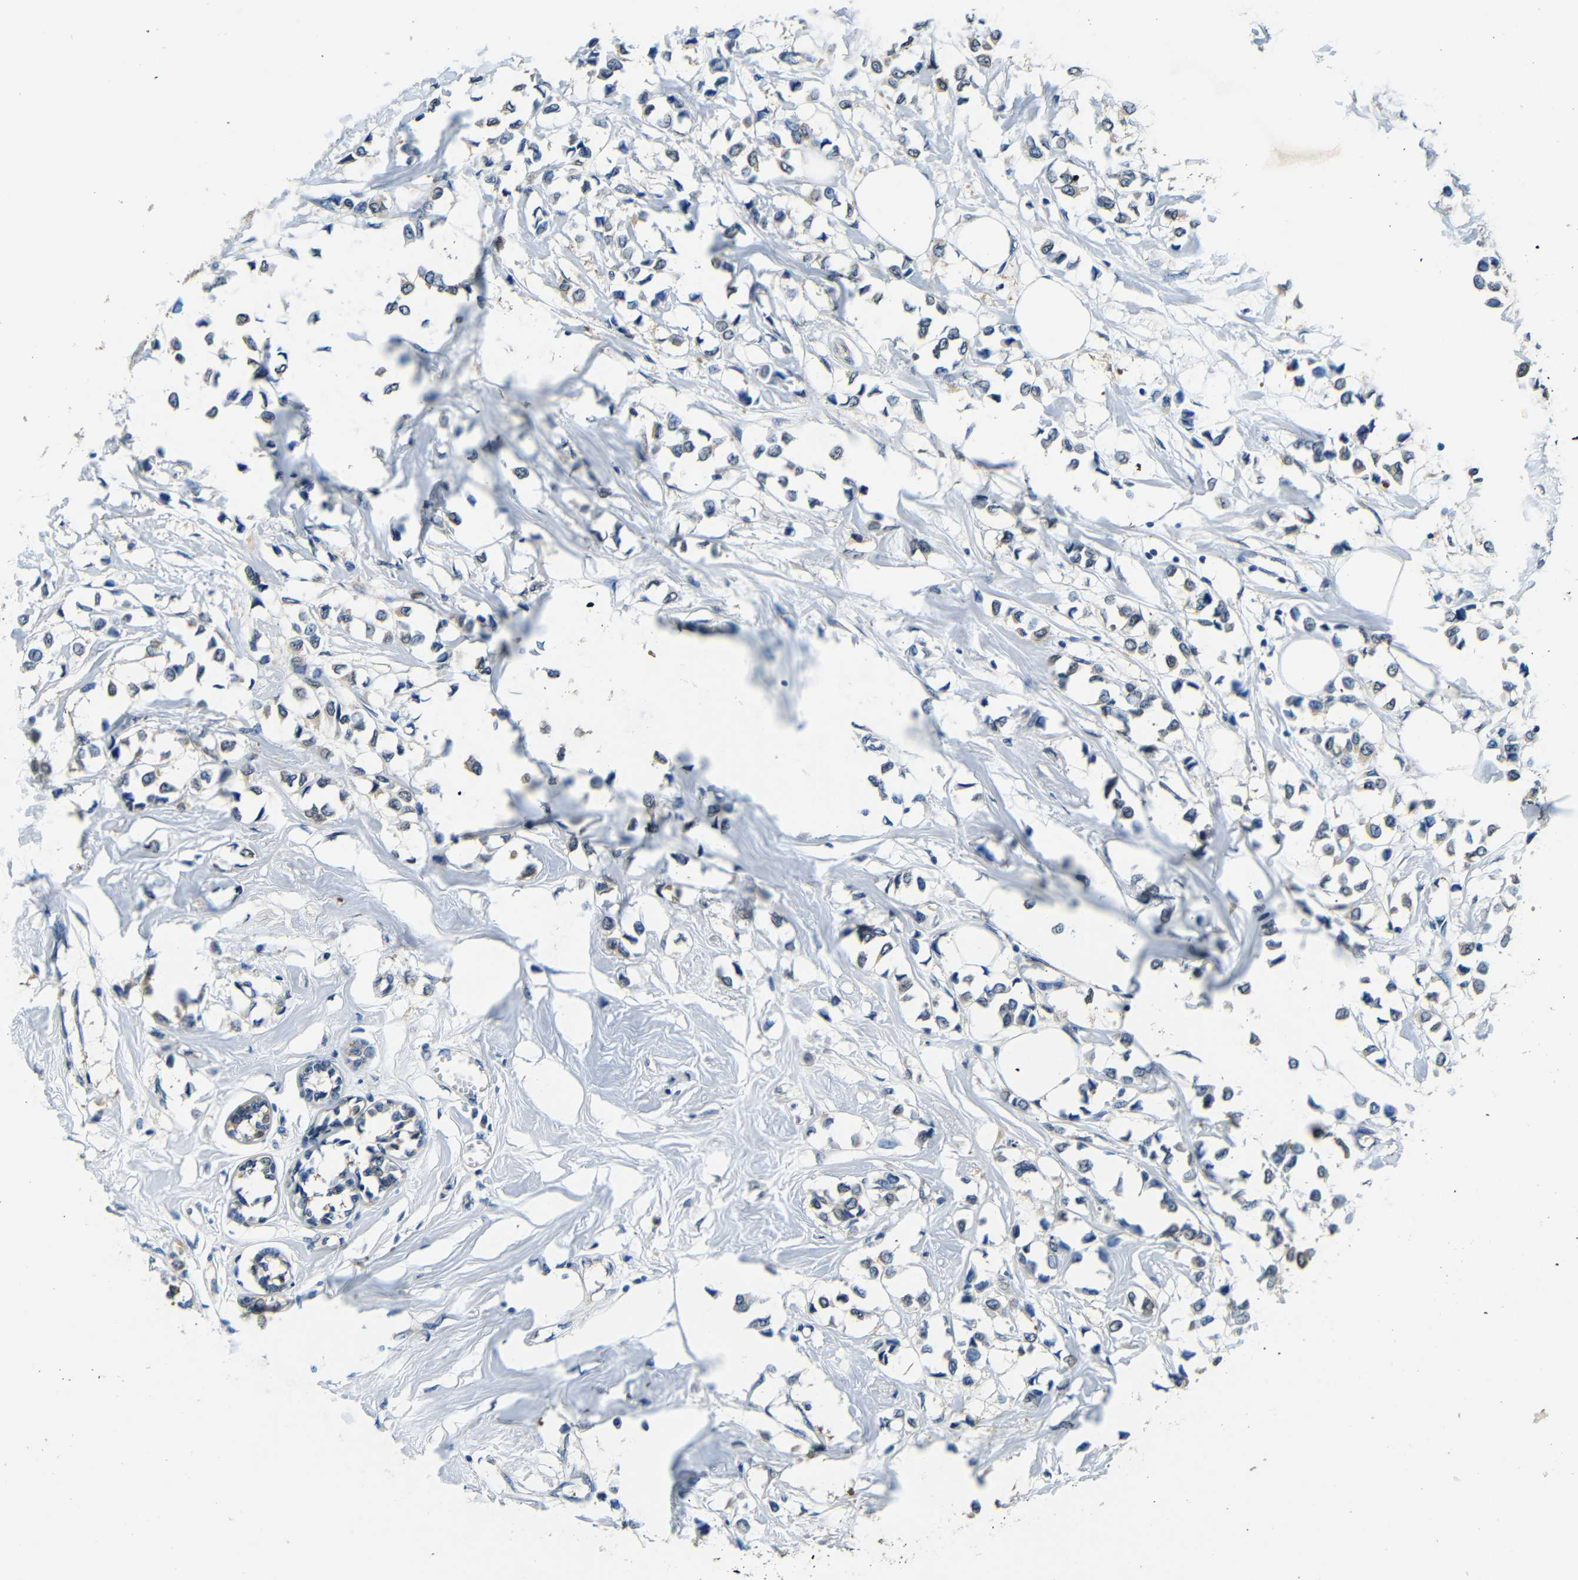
{"staining": {"intensity": "weak", "quantity": "<25%", "location": "cytoplasmic/membranous"}, "tissue": "breast cancer", "cell_type": "Tumor cells", "image_type": "cancer", "snomed": [{"axis": "morphology", "description": "Lobular carcinoma"}, {"axis": "topography", "description": "Breast"}], "caption": "An IHC histopathology image of breast cancer (lobular carcinoma) is shown. There is no staining in tumor cells of breast cancer (lobular carcinoma).", "gene": "ADAP1", "patient": {"sex": "female", "age": 51}}